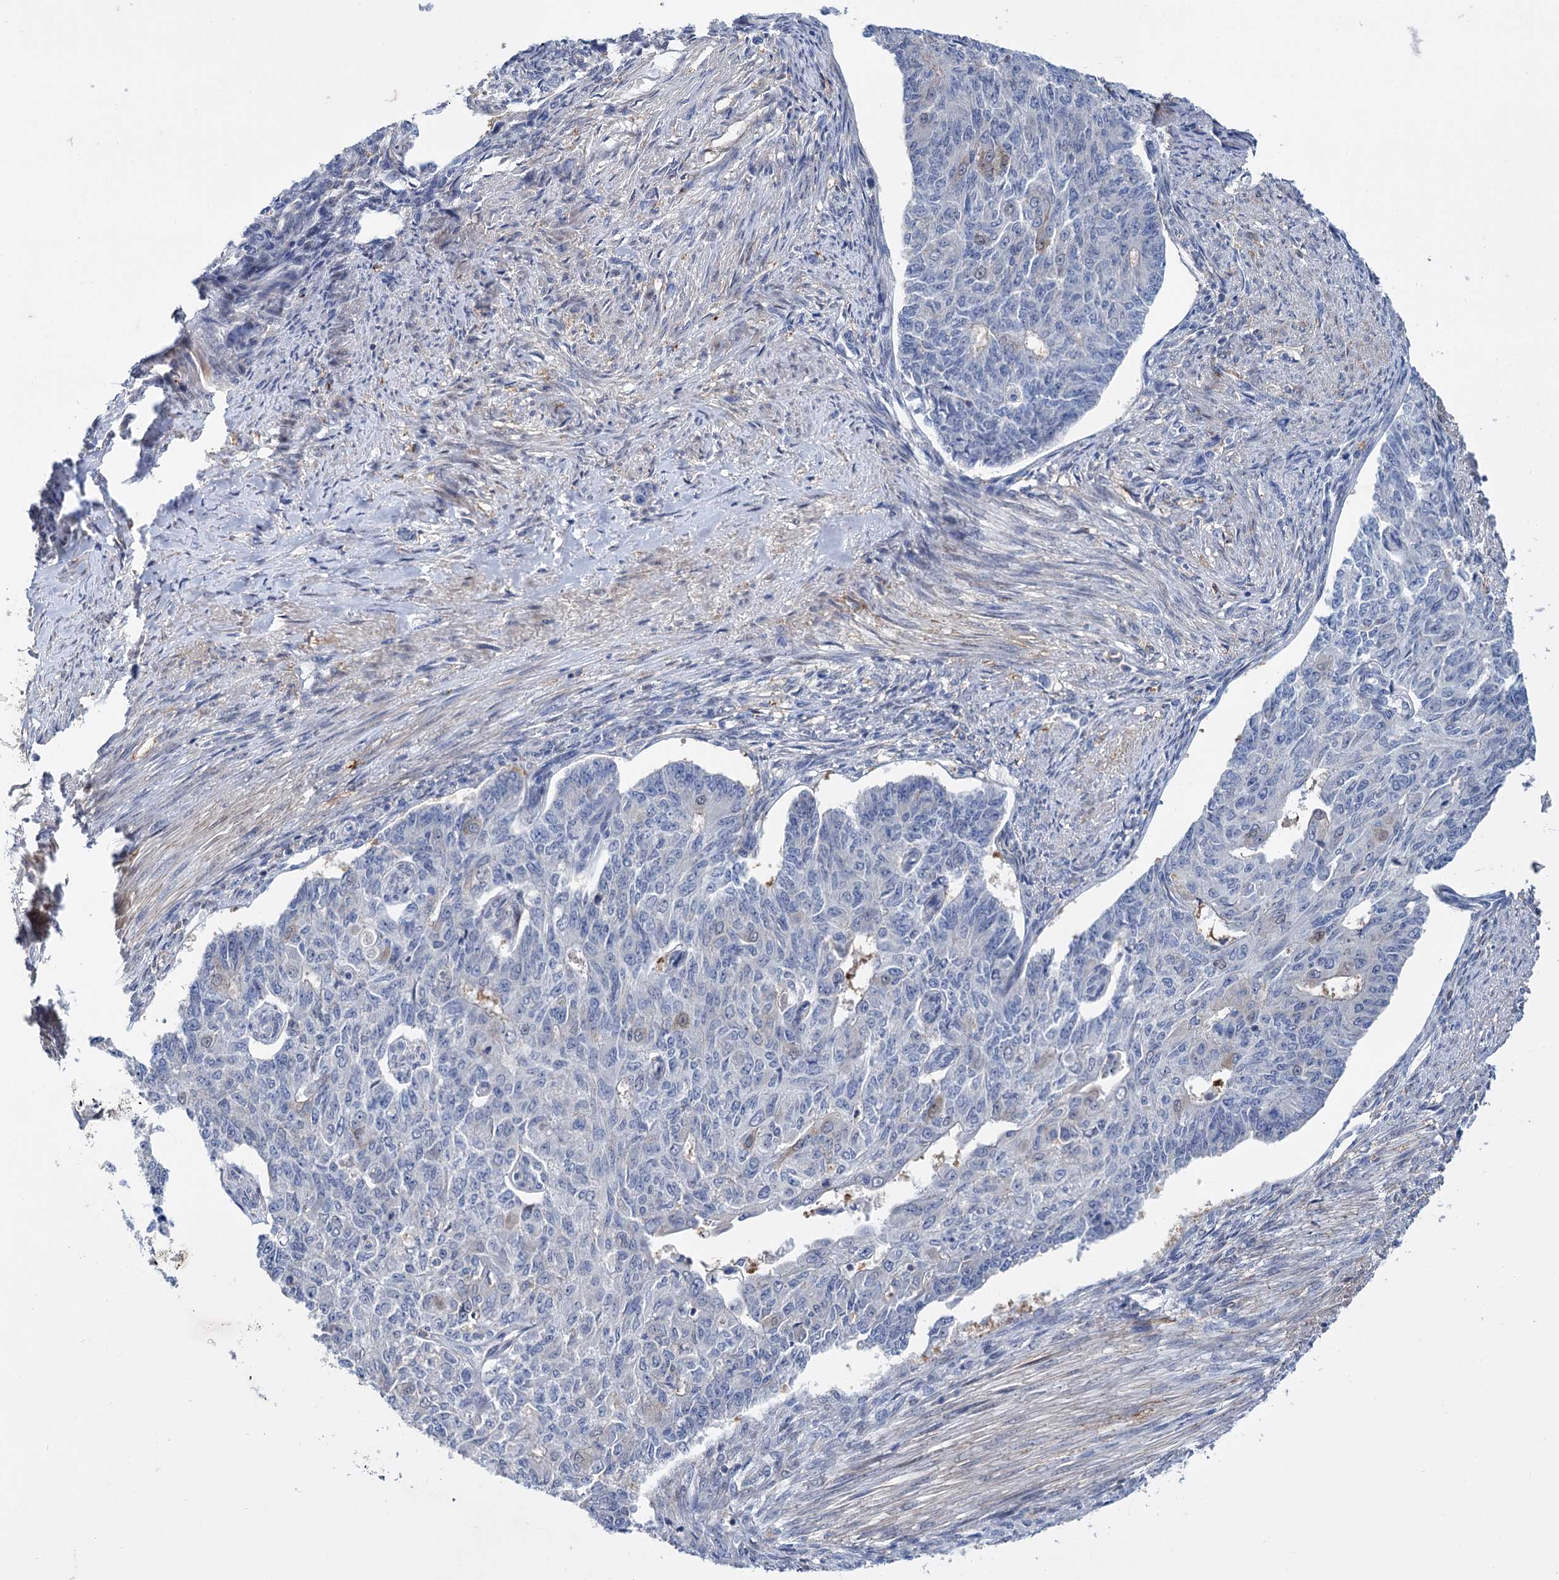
{"staining": {"intensity": "negative", "quantity": "none", "location": "none"}, "tissue": "endometrial cancer", "cell_type": "Tumor cells", "image_type": "cancer", "snomed": [{"axis": "morphology", "description": "Adenocarcinoma, NOS"}, {"axis": "topography", "description": "Endometrium"}], "caption": "A high-resolution histopathology image shows immunohistochemistry (IHC) staining of endometrial cancer, which shows no significant expression in tumor cells.", "gene": "MID1IP1", "patient": {"sex": "female", "age": 32}}